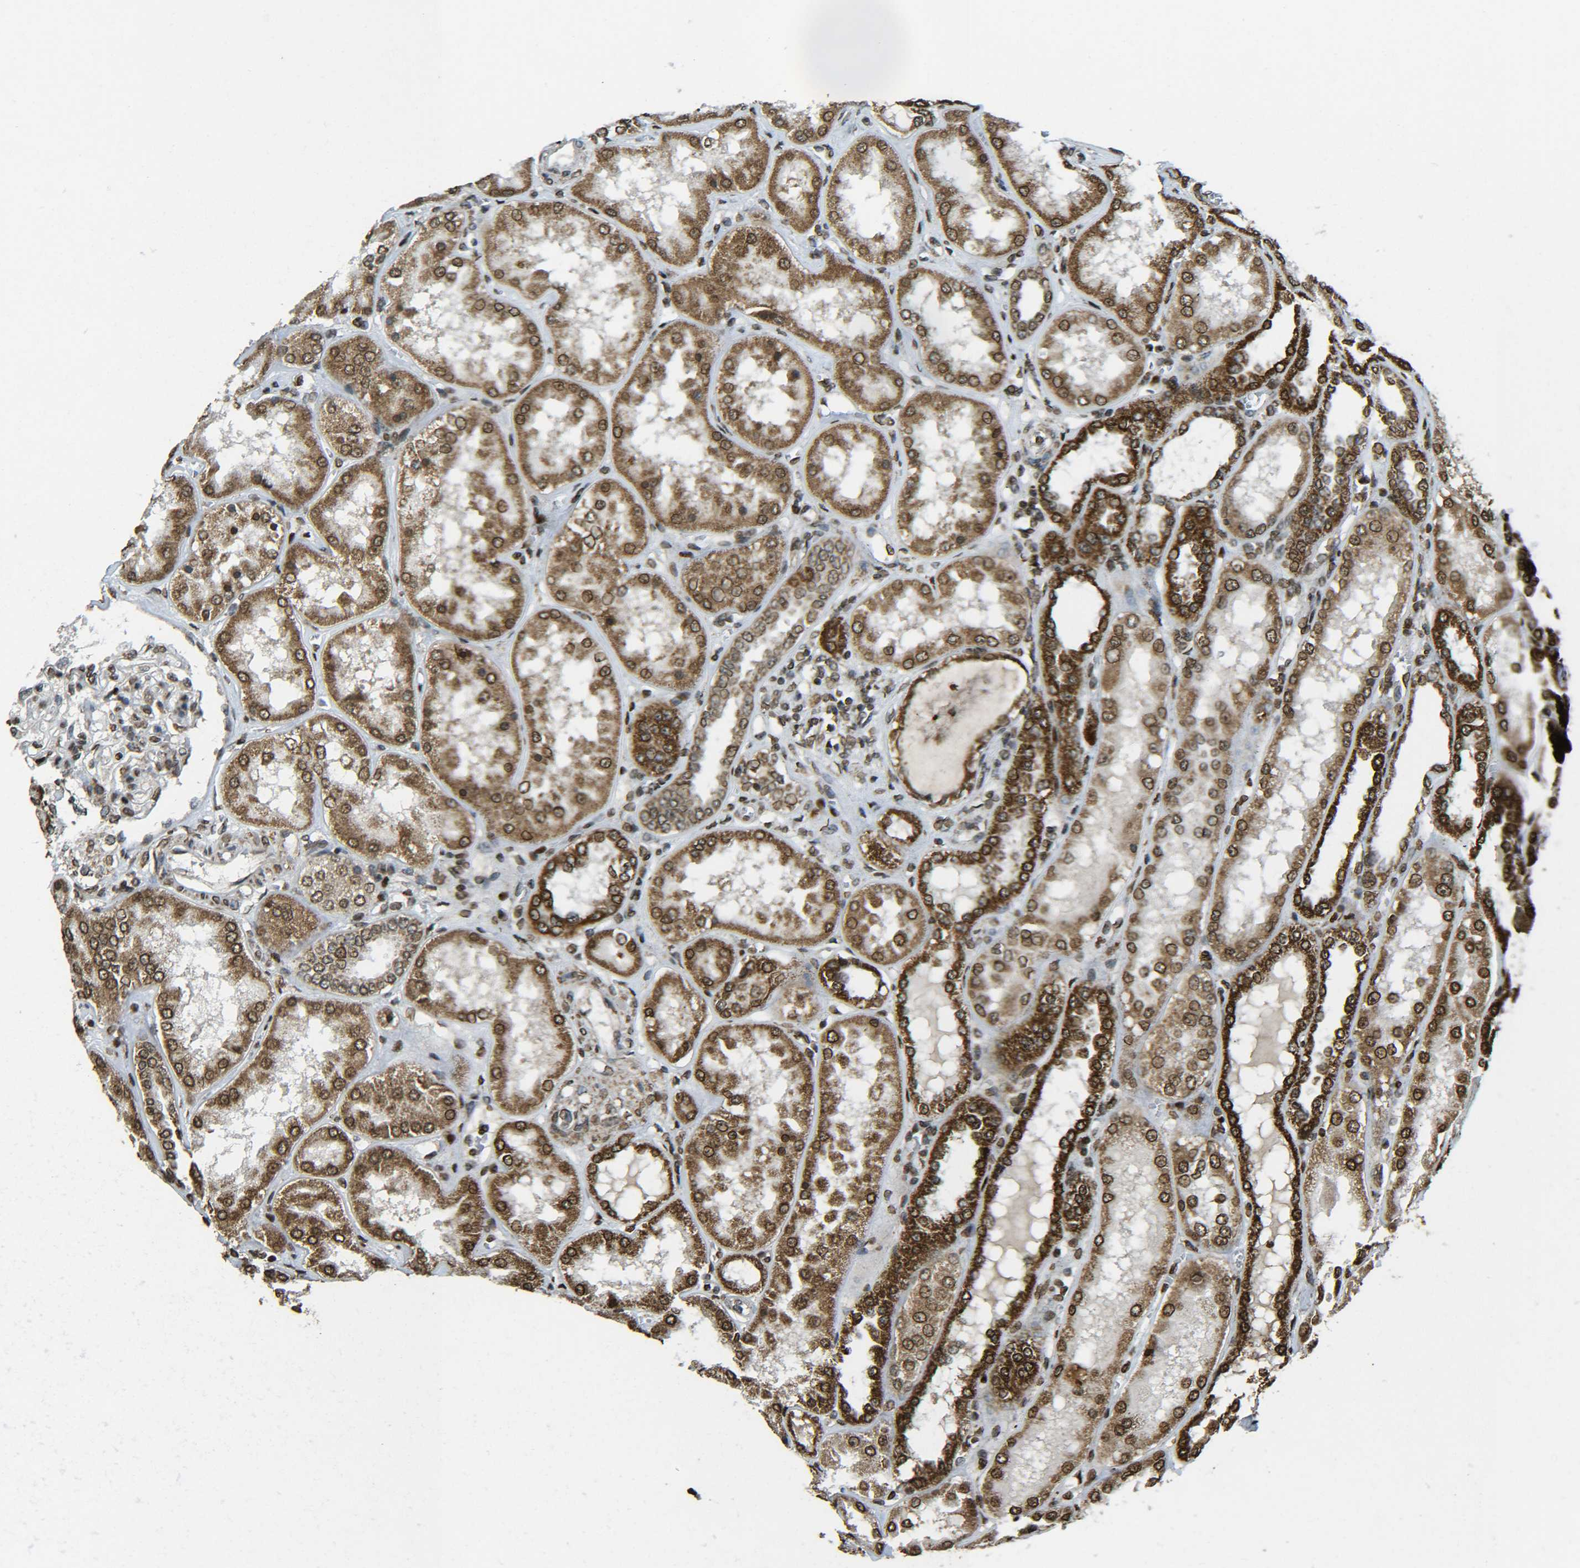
{"staining": {"intensity": "strong", "quantity": ">75%", "location": "nuclear"}, "tissue": "kidney", "cell_type": "Cells in glomeruli", "image_type": "normal", "snomed": [{"axis": "morphology", "description": "Normal tissue, NOS"}, {"axis": "topography", "description": "Kidney"}], "caption": "IHC of benign human kidney reveals high levels of strong nuclear staining in approximately >75% of cells in glomeruli.", "gene": "NEUROG2", "patient": {"sex": "female", "age": 56}}